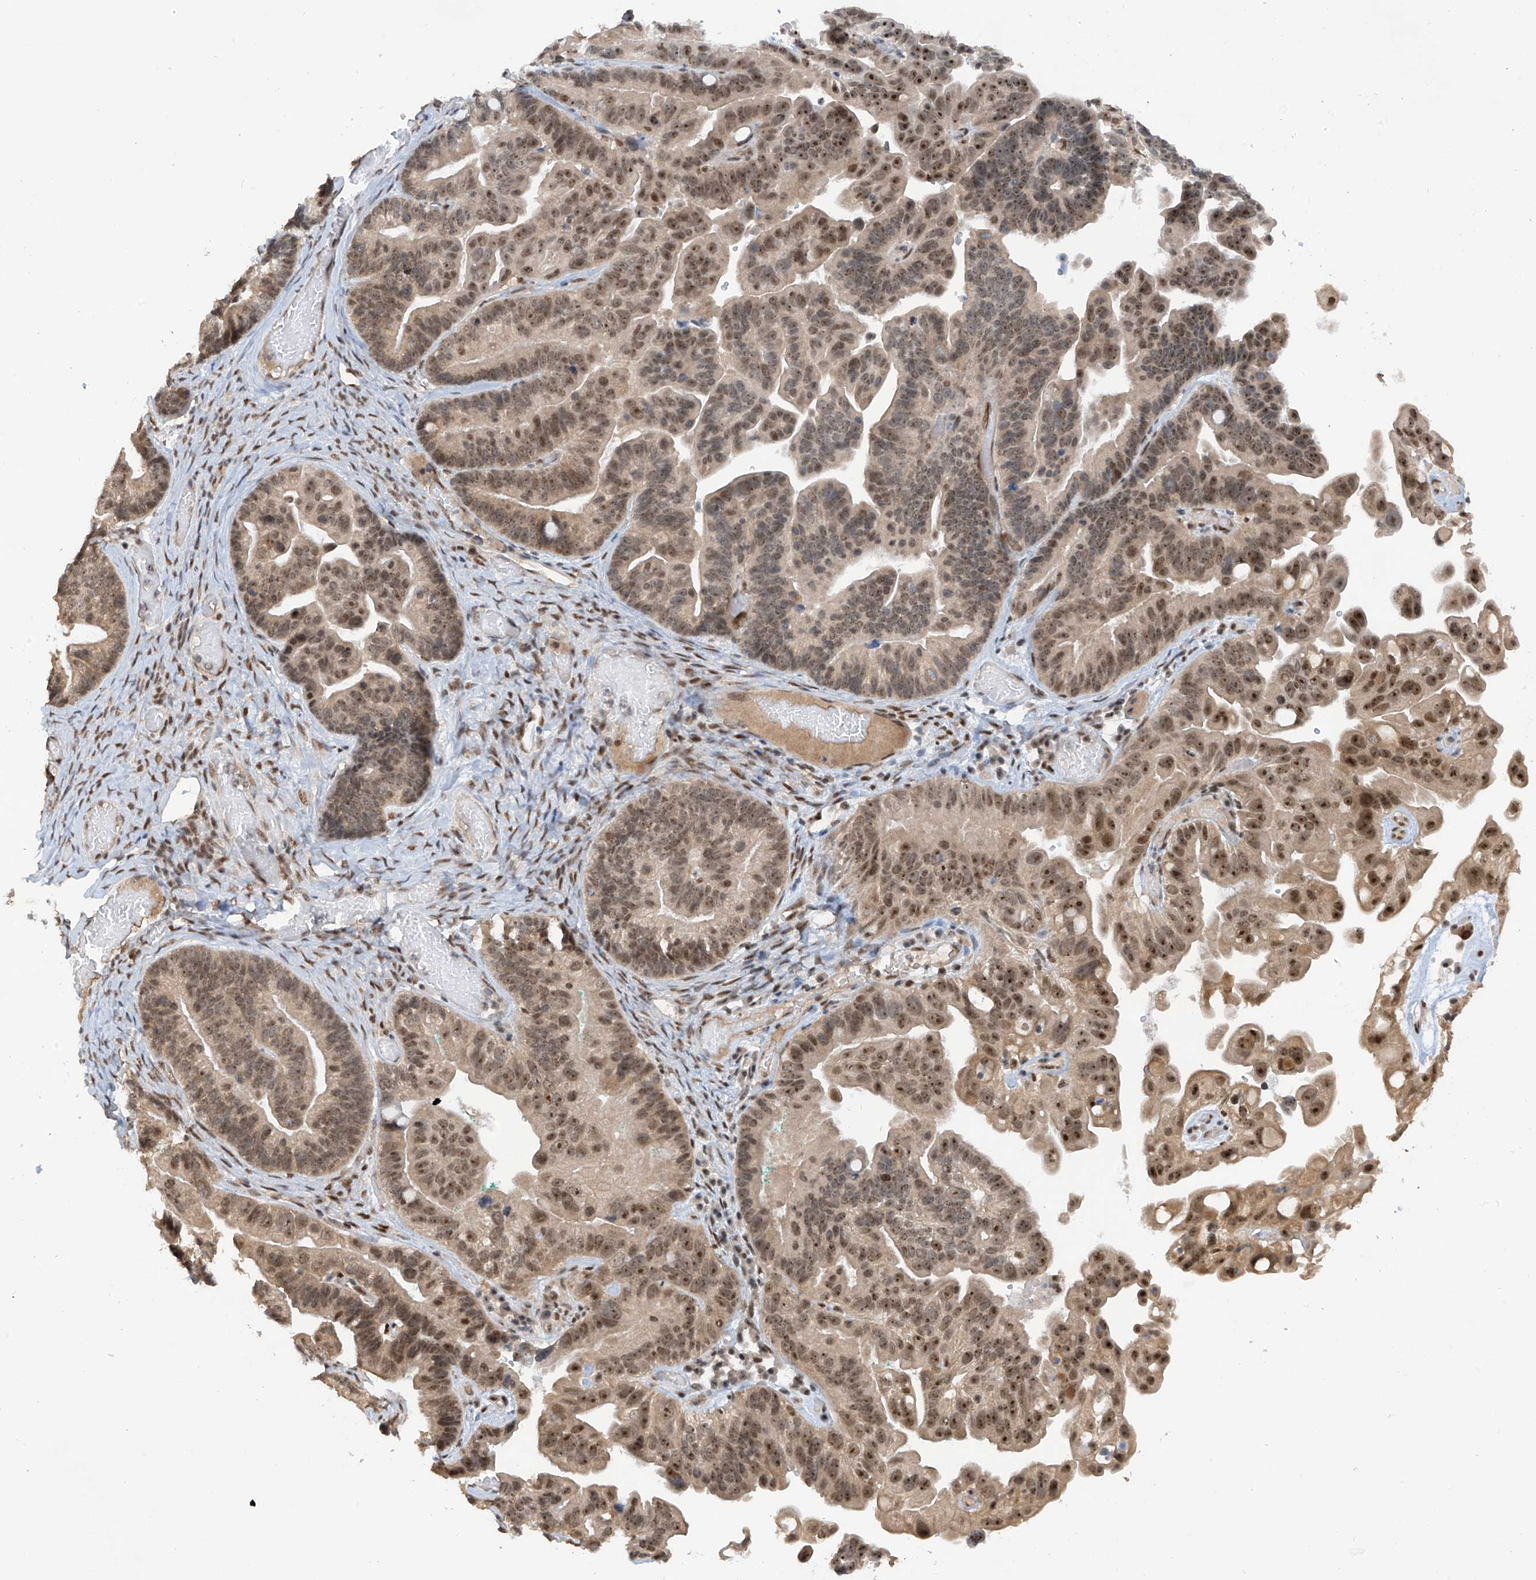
{"staining": {"intensity": "moderate", "quantity": ">75%", "location": "nuclear"}, "tissue": "ovarian cancer", "cell_type": "Tumor cells", "image_type": "cancer", "snomed": [{"axis": "morphology", "description": "Cystadenocarcinoma, serous, NOS"}, {"axis": "topography", "description": "Ovary"}], "caption": "A photomicrograph of human ovarian serous cystadenocarcinoma stained for a protein shows moderate nuclear brown staining in tumor cells. (Stains: DAB (3,3'-diaminobenzidine) in brown, nuclei in blue, Microscopy: brightfield microscopy at high magnification).", "gene": "RPAIN", "patient": {"sex": "female", "age": 56}}